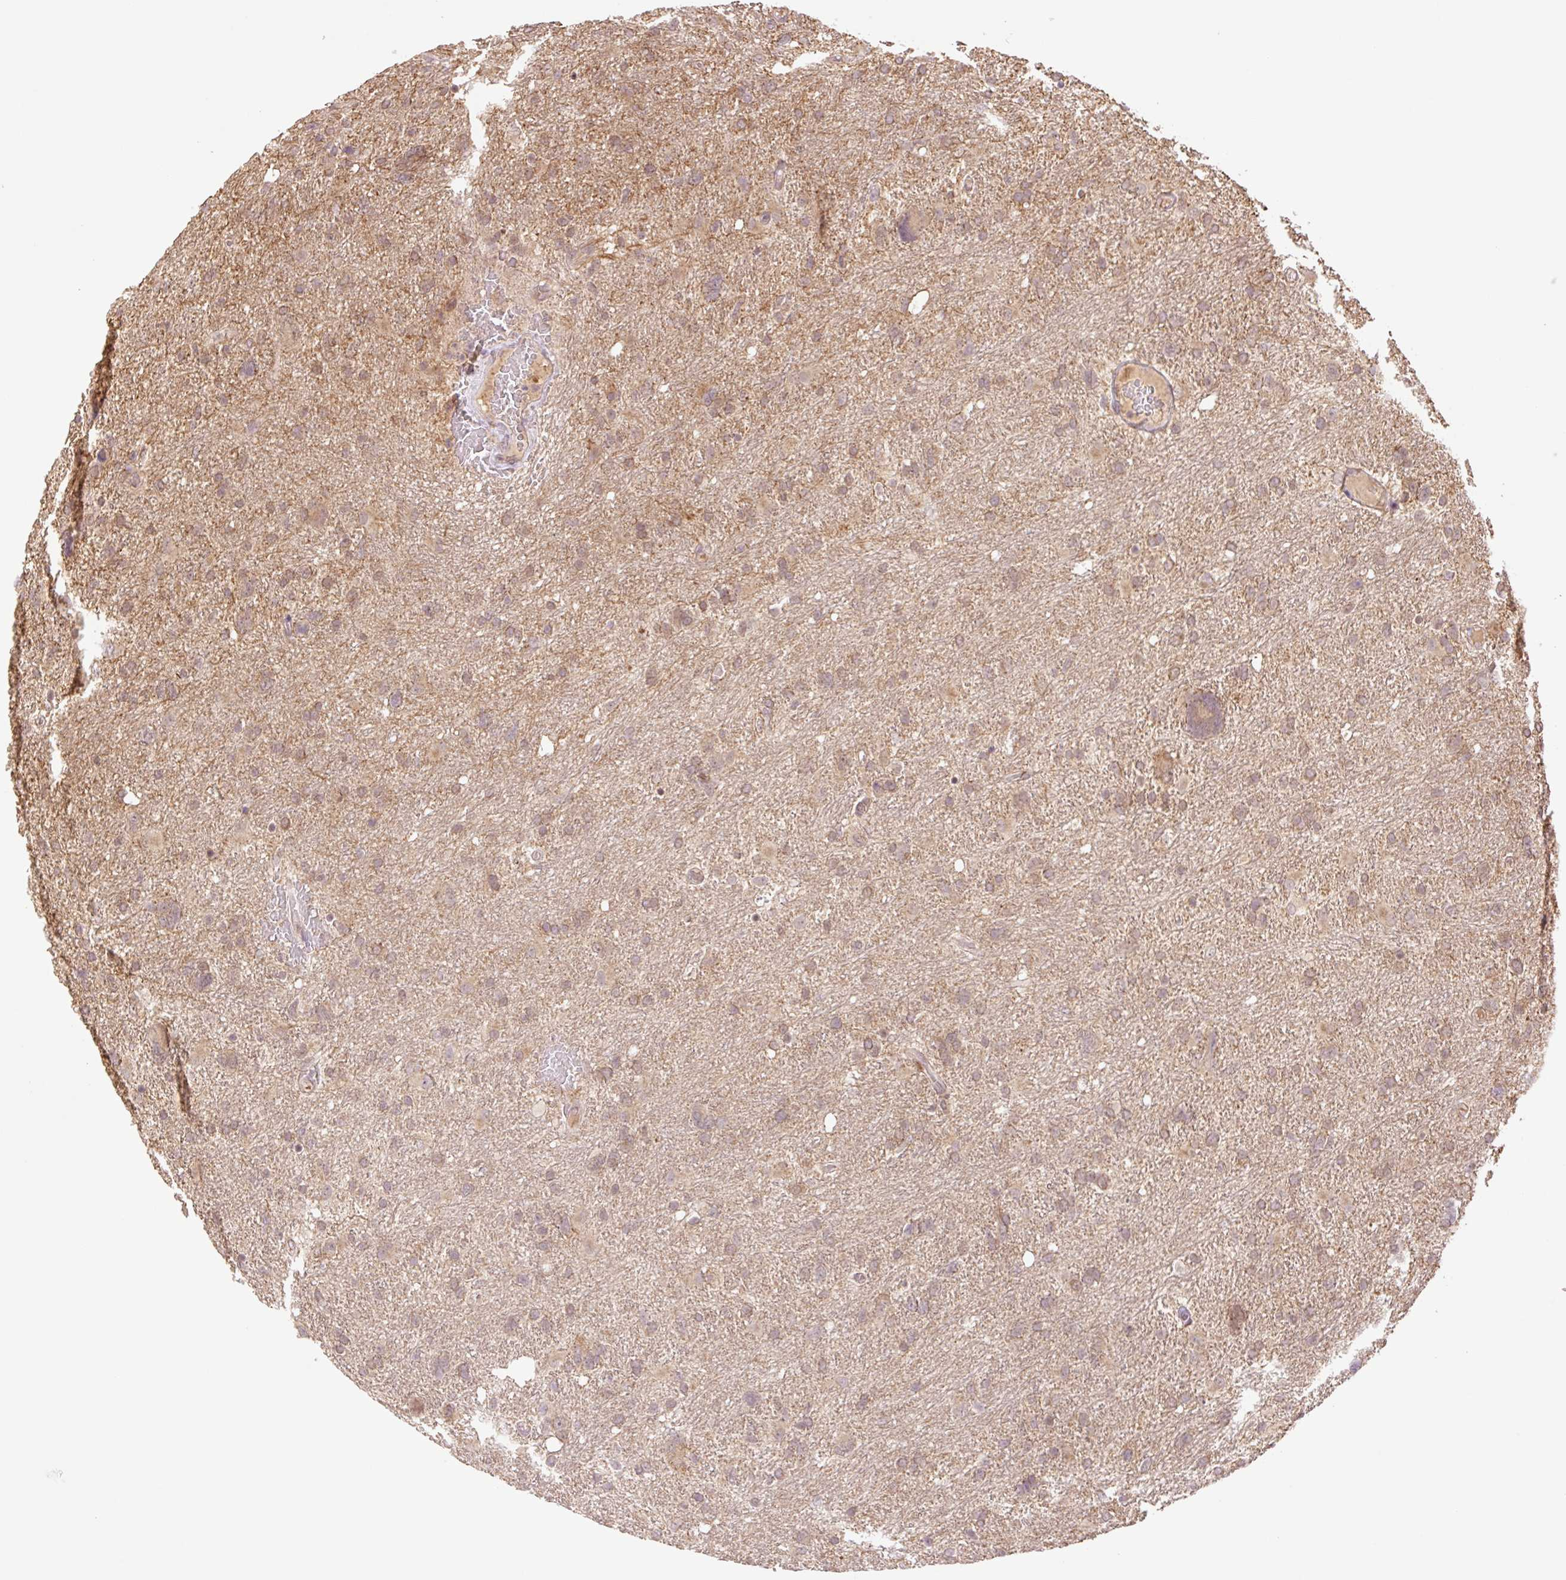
{"staining": {"intensity": "weak", "quantity": "25%-75%", "location": "cytoplasmic/membranous"}, "tissue": "glioma", "cell_type": "Tumor cells", "image_type": "cancer", "snomed": [{"axis": "morphology", "description": "Glioma, malignant, High grade"}, {"axis": "topography", "description": "Brain"}], "caption": "There is low levels of weak cytoplasmic/membranous expression in tumor cells of high-grade glioma (malignant), as demonstrated by immunohistochemical staining (brown color).", "gene": "YJU2B", "patient": {"sex": "male", "age": 61}}